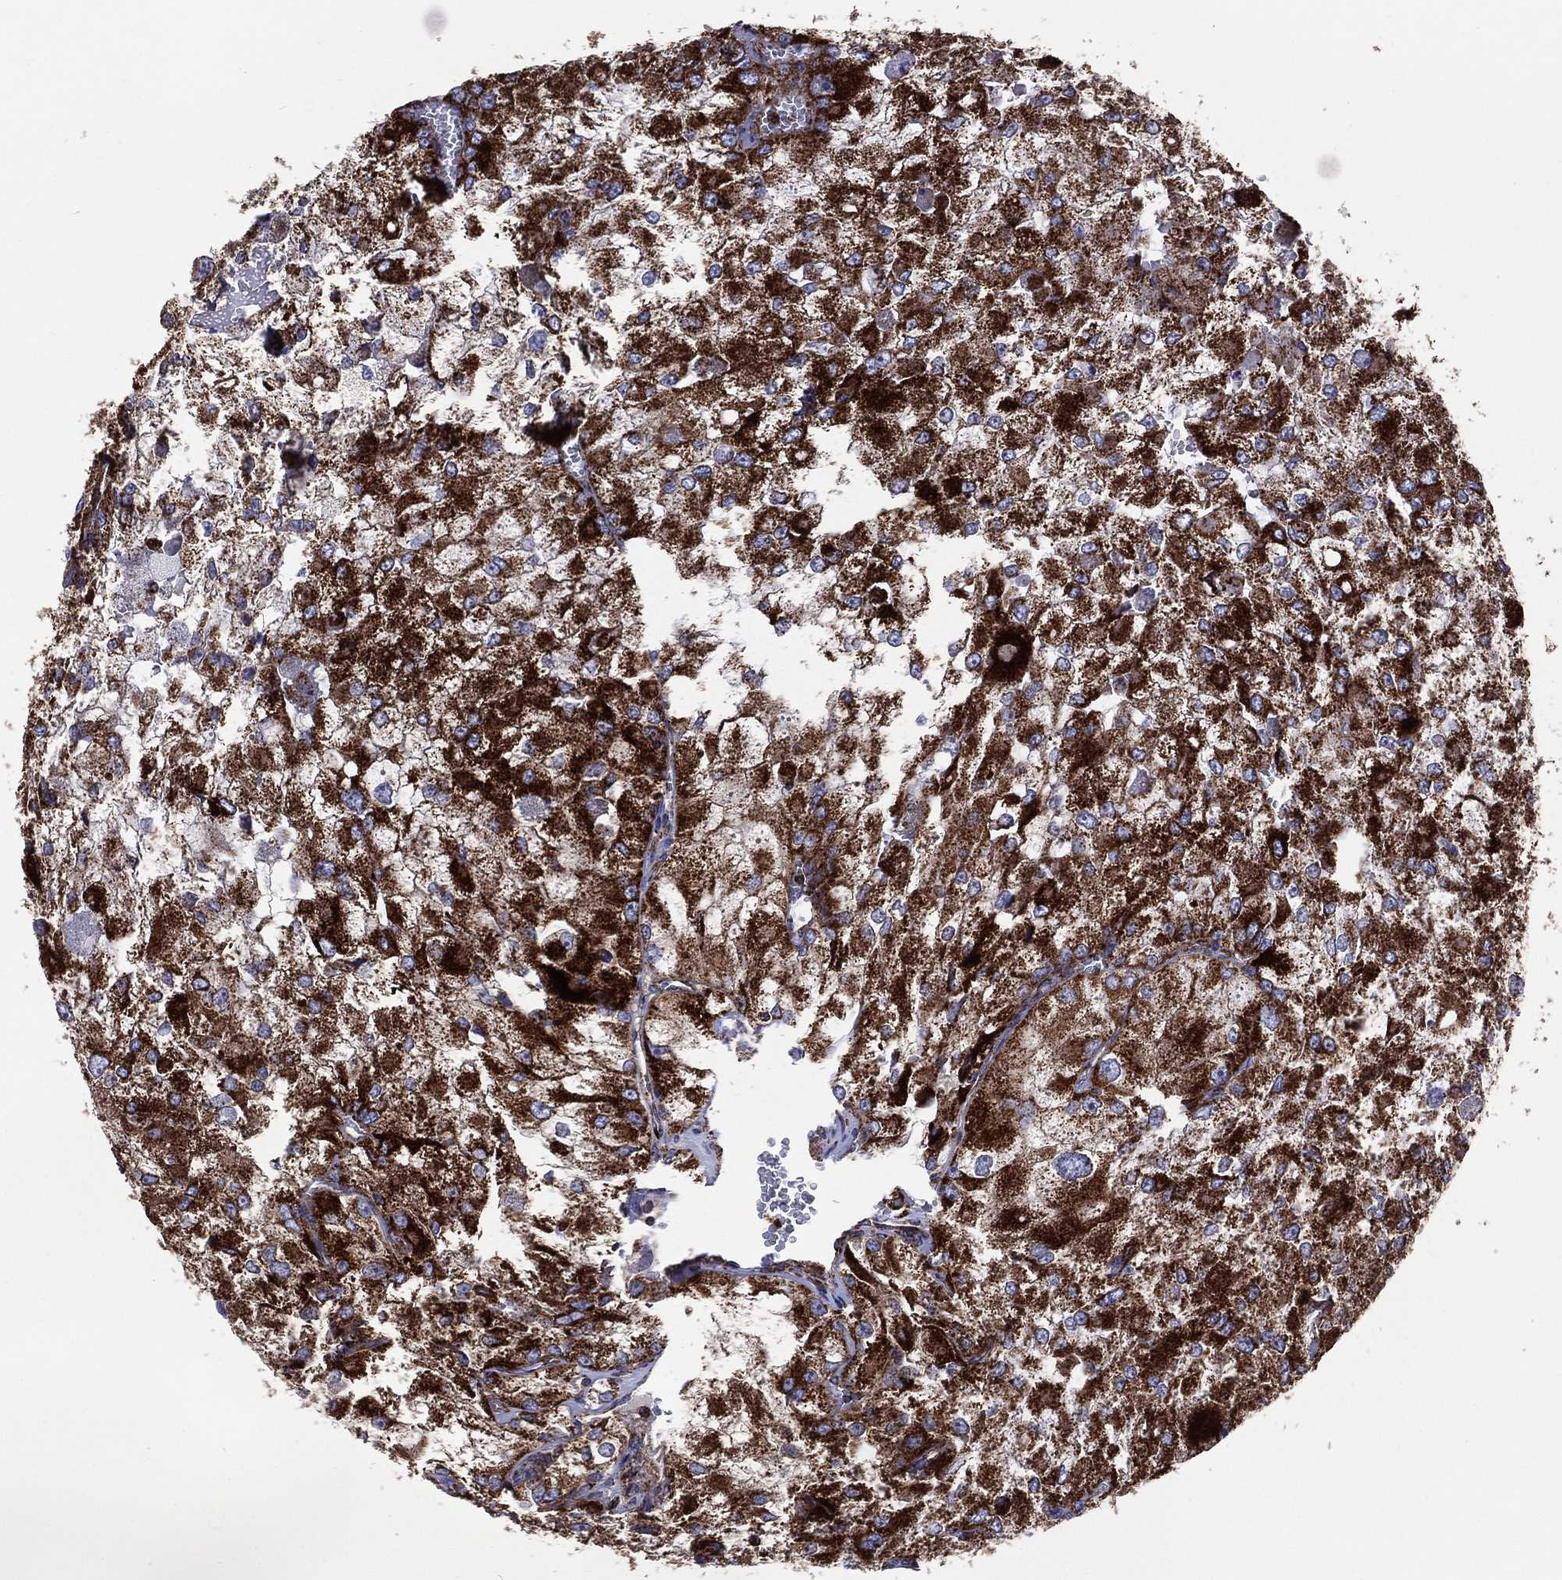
{"staining": {"intensity": "strong", "quantity": ">75%", "location": "cytoplasmic/membranous"}, "tissue": "renal cancer", "cell_type": "Tumor cells", "image_type": "cancer", "snomed": [{"axis": "morphology", "description": "Adenocarcinoma, NOS"}, {"axis": "topography", "description": "Kidney"}], "caption": "Protein analysis of renal cancer tissue reveals strong cytoplasmic/membranous staining in approximately >75% of tumor cells.", "gene": "ANKRD37", "patient": {"sex": "female", "age": 70}}